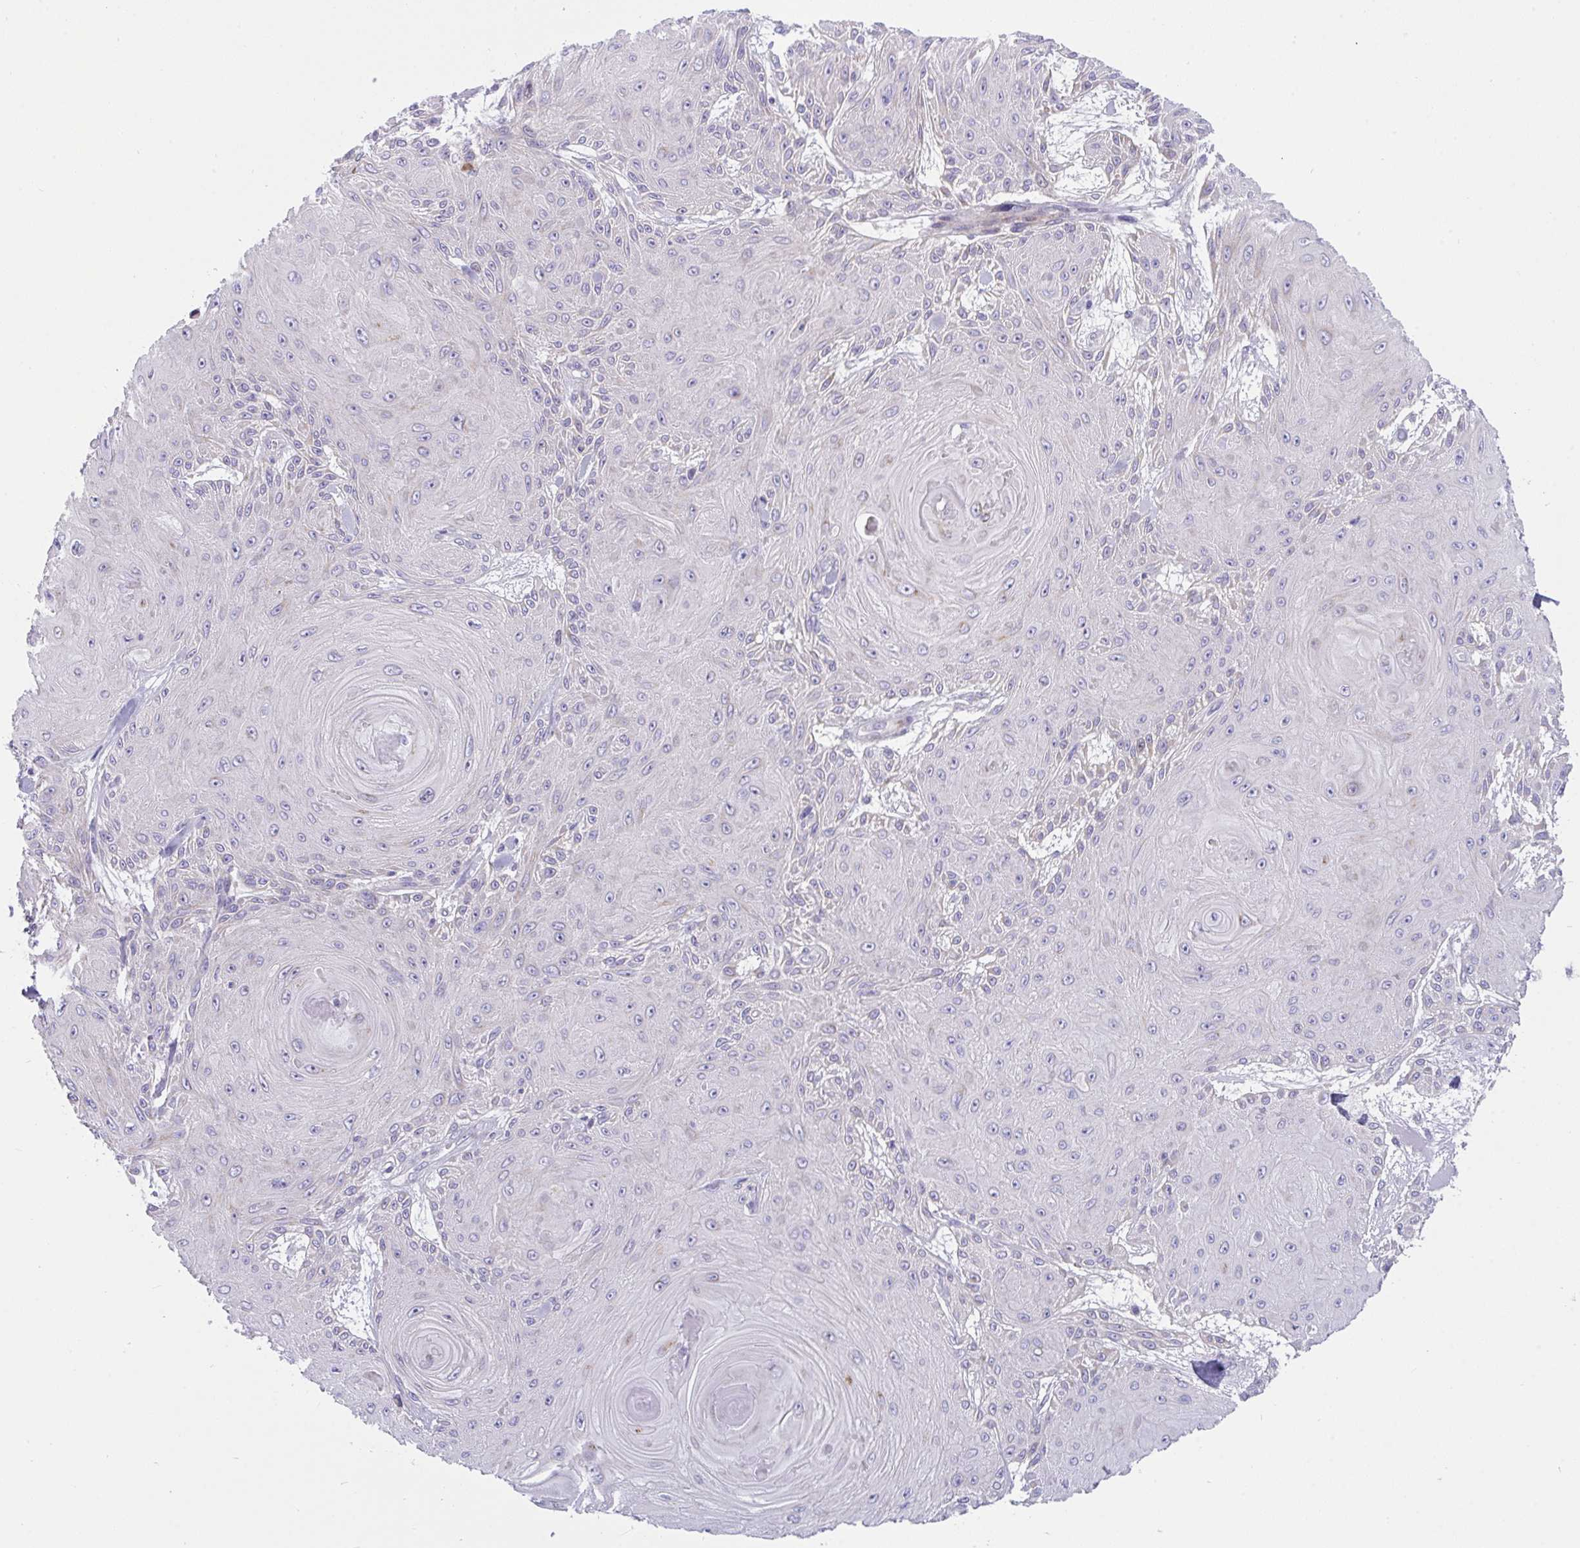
{"staining": {"intensity": "negative", "quantity": "none", "location": "none"}, "tissue": "skin cancer", "cell_type": "Tumor cells", "image_type": "cancer", "snomed": [{"axis": "morphology", "description": "Squamous cell carcinoma, NOS"}, {"axis": "topography", "description": "Skin"}], "caption": "Protein analysis of skin cancer (squamous cell carcinoma) demonstrates no significant expression in tumor cells.", "gene": "DTX3", "patient": {"sex": "male", "age": 88}}